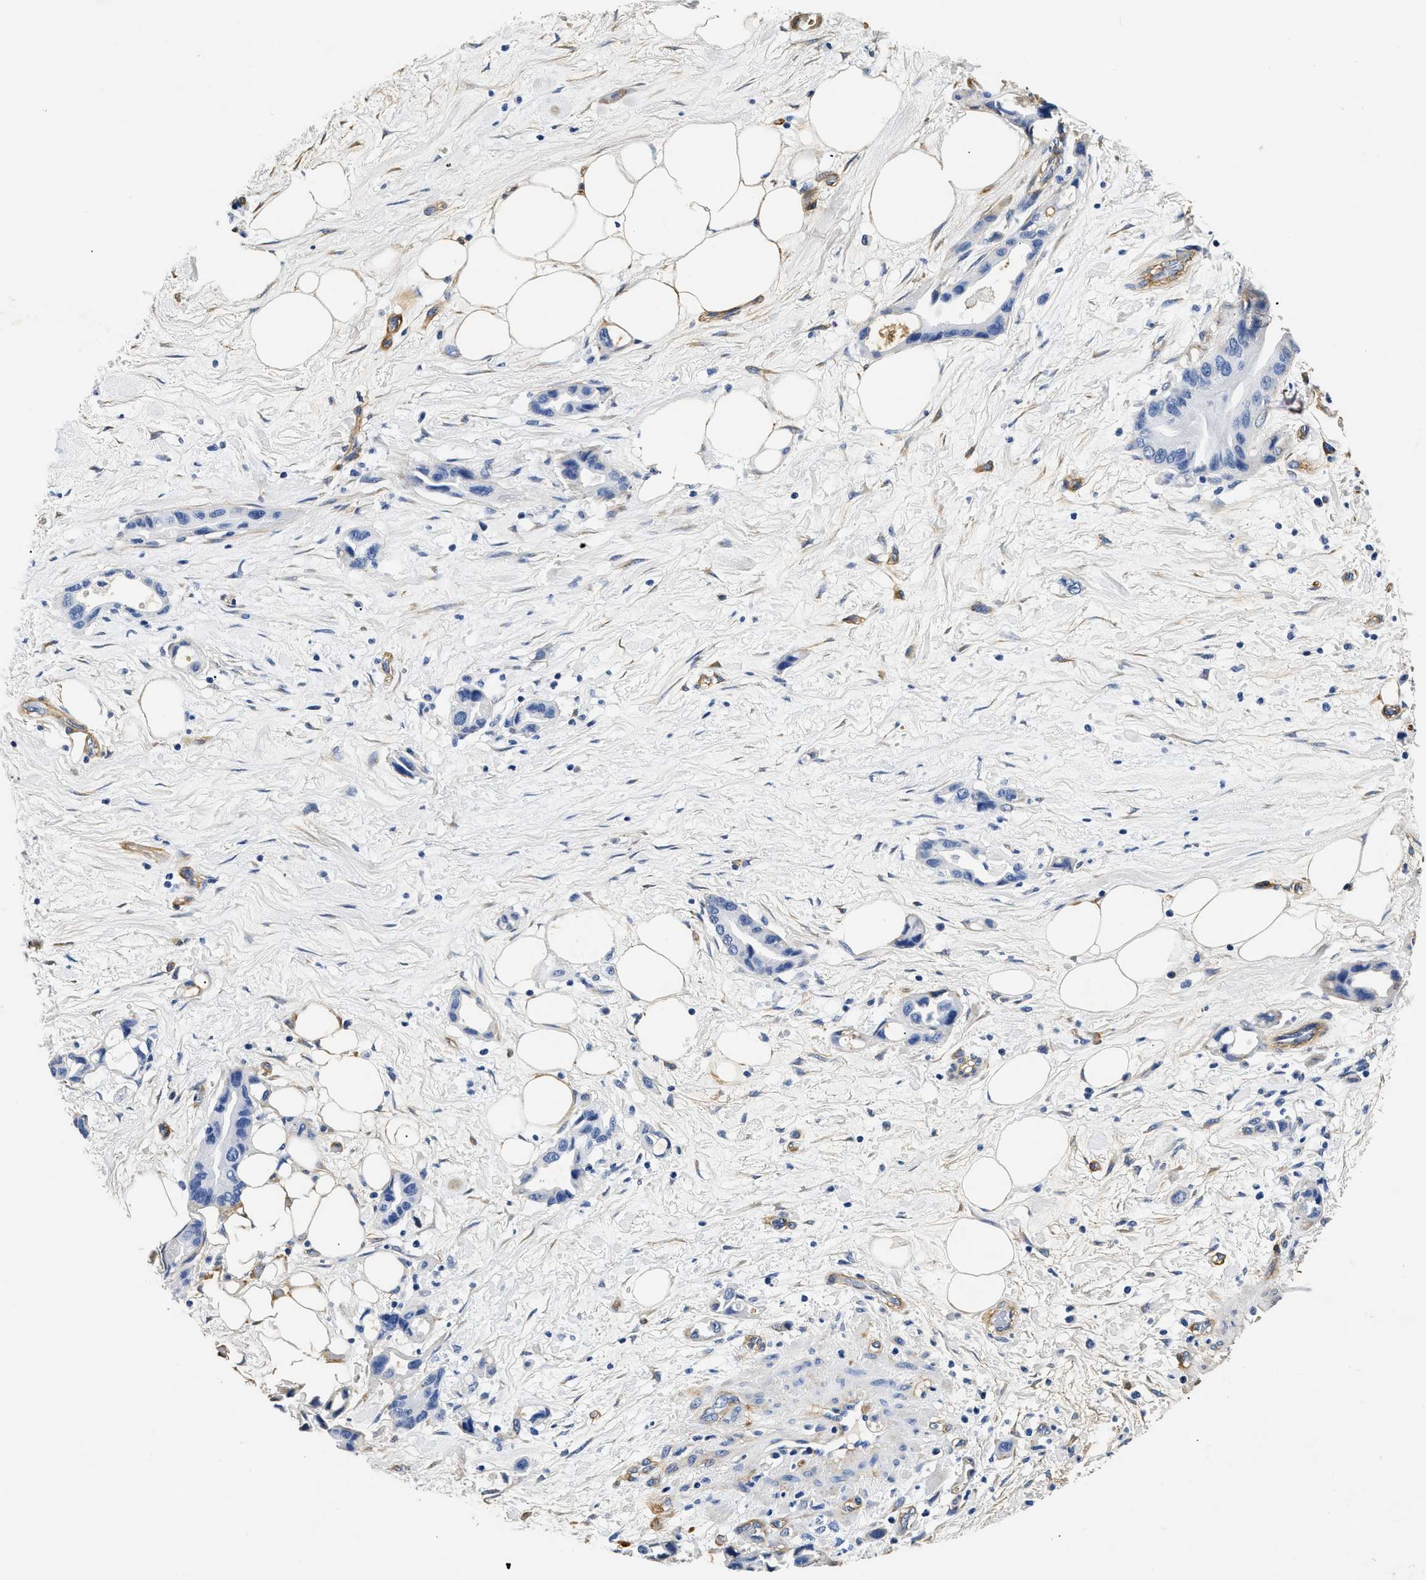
{"staining": {"intensity": "negative", "quantity": "none", "location": "none"}, "tissue": "pancreatic cancer", "cell_type": "Tumor cells", "image_type": "cancer", "snomed": [{"axis": "morphology", "description": "Adenocarcinoma, NOS"}, {"axis": "topography", "description": "Pancreas"}], "caption": "IHC histopathology image of adenocarcinoma (pancreatic) stained for a protein (brown), which shows no expression in tumor cells. (Brightfield microscopy of DAB IHC at high magnification).", "gene": "LAMA3", "patient": {"sex": "female", "age": 57}}